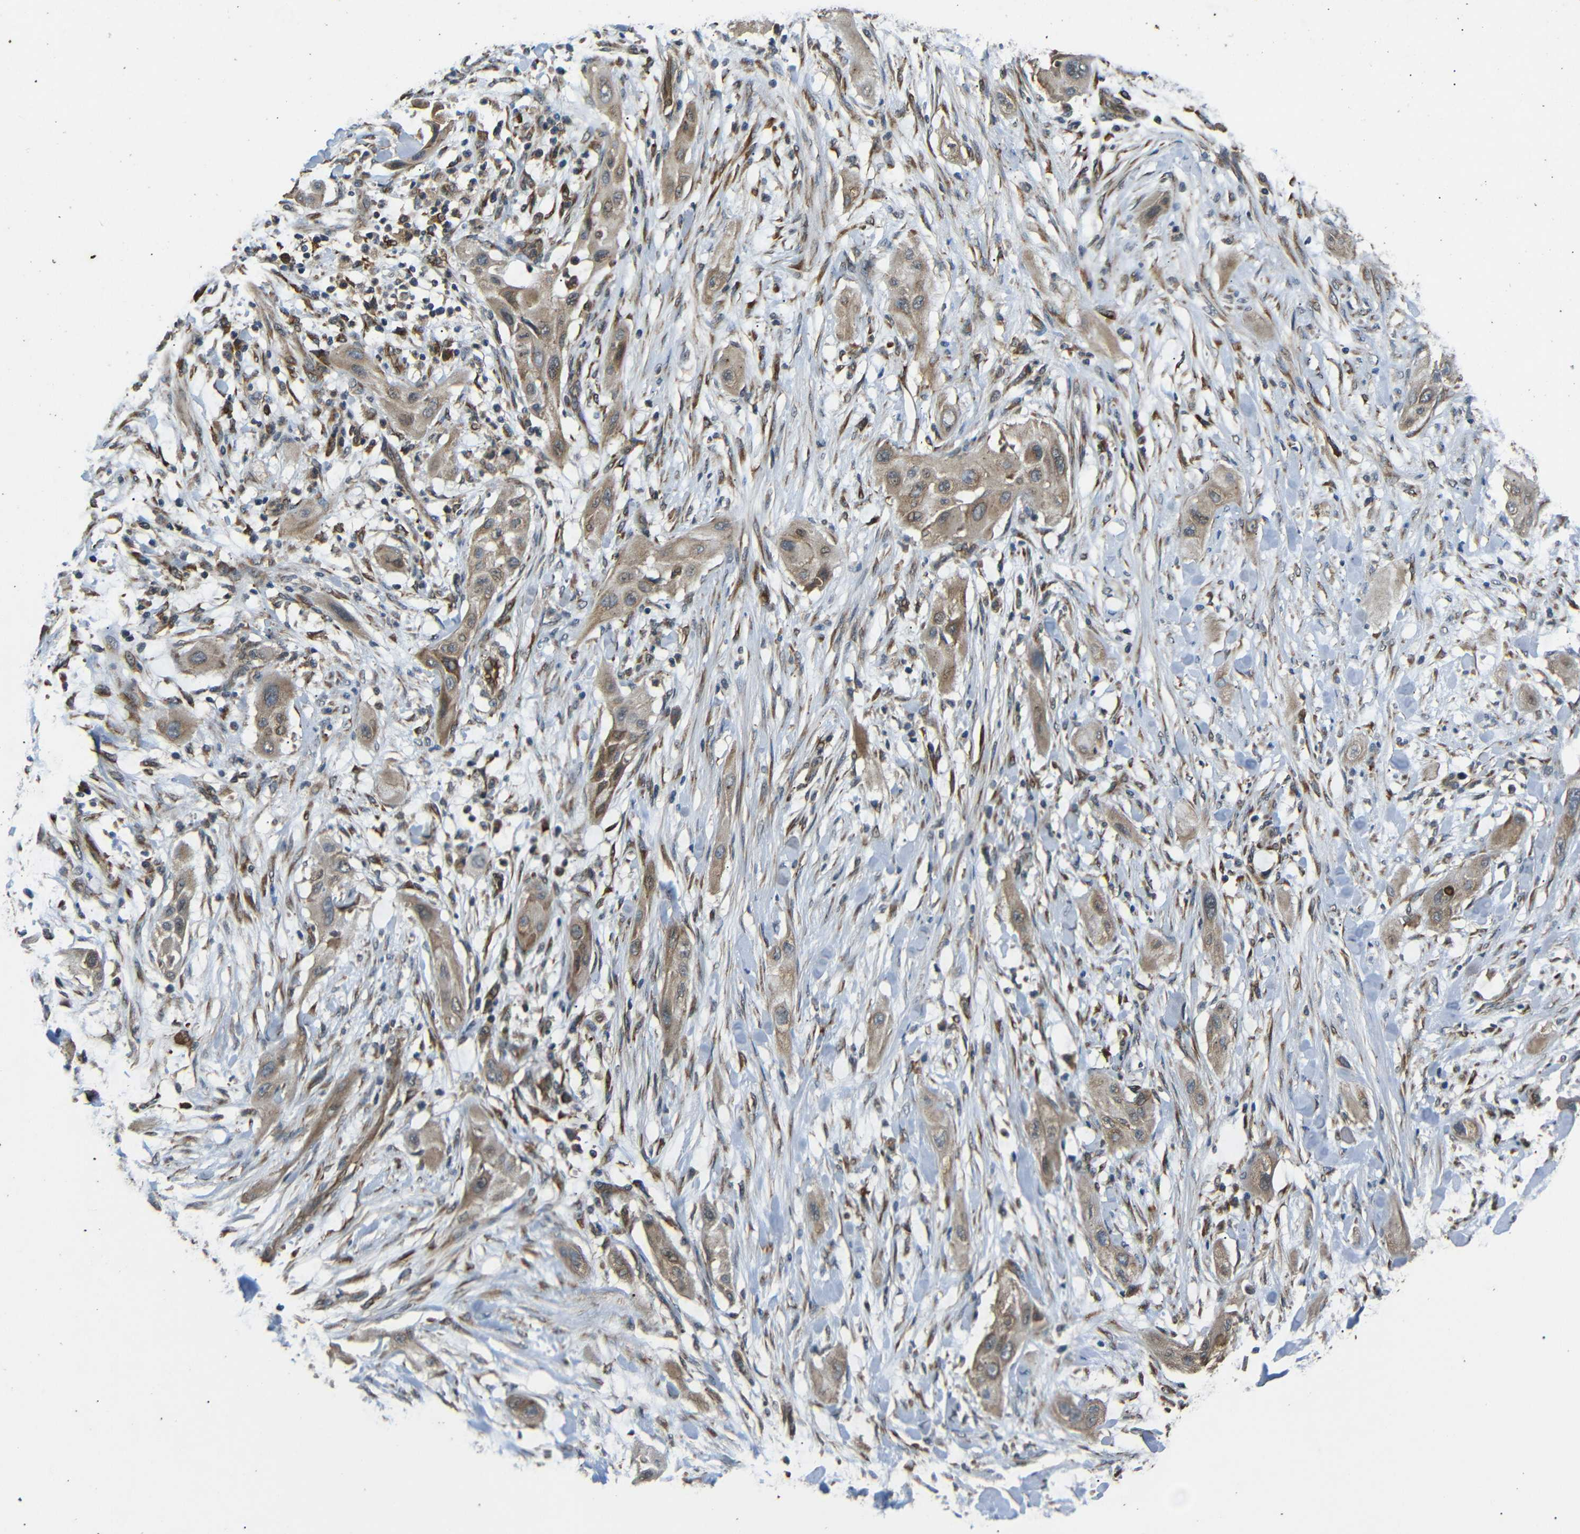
{"staining": {"intensity": "moderate", "quantity": ">75%", "location": "cytoplasmic/membranous"}, "tissue": "lung cancer", "cell_type": "Tumor cells", "image_type": "cancer", "snomed": [{"axis": "morphology", "description": "Squamous cell carcinoma, NOS"}, {"axis": "topography", "description": "Lung"}], "caption": "Lung cancer stained for a protein exhibits moderate cytoplasmic/membranous positivity in tumor cells.", "gene": "TRPC1", "patient": {"sex": "female", "age": 47}}